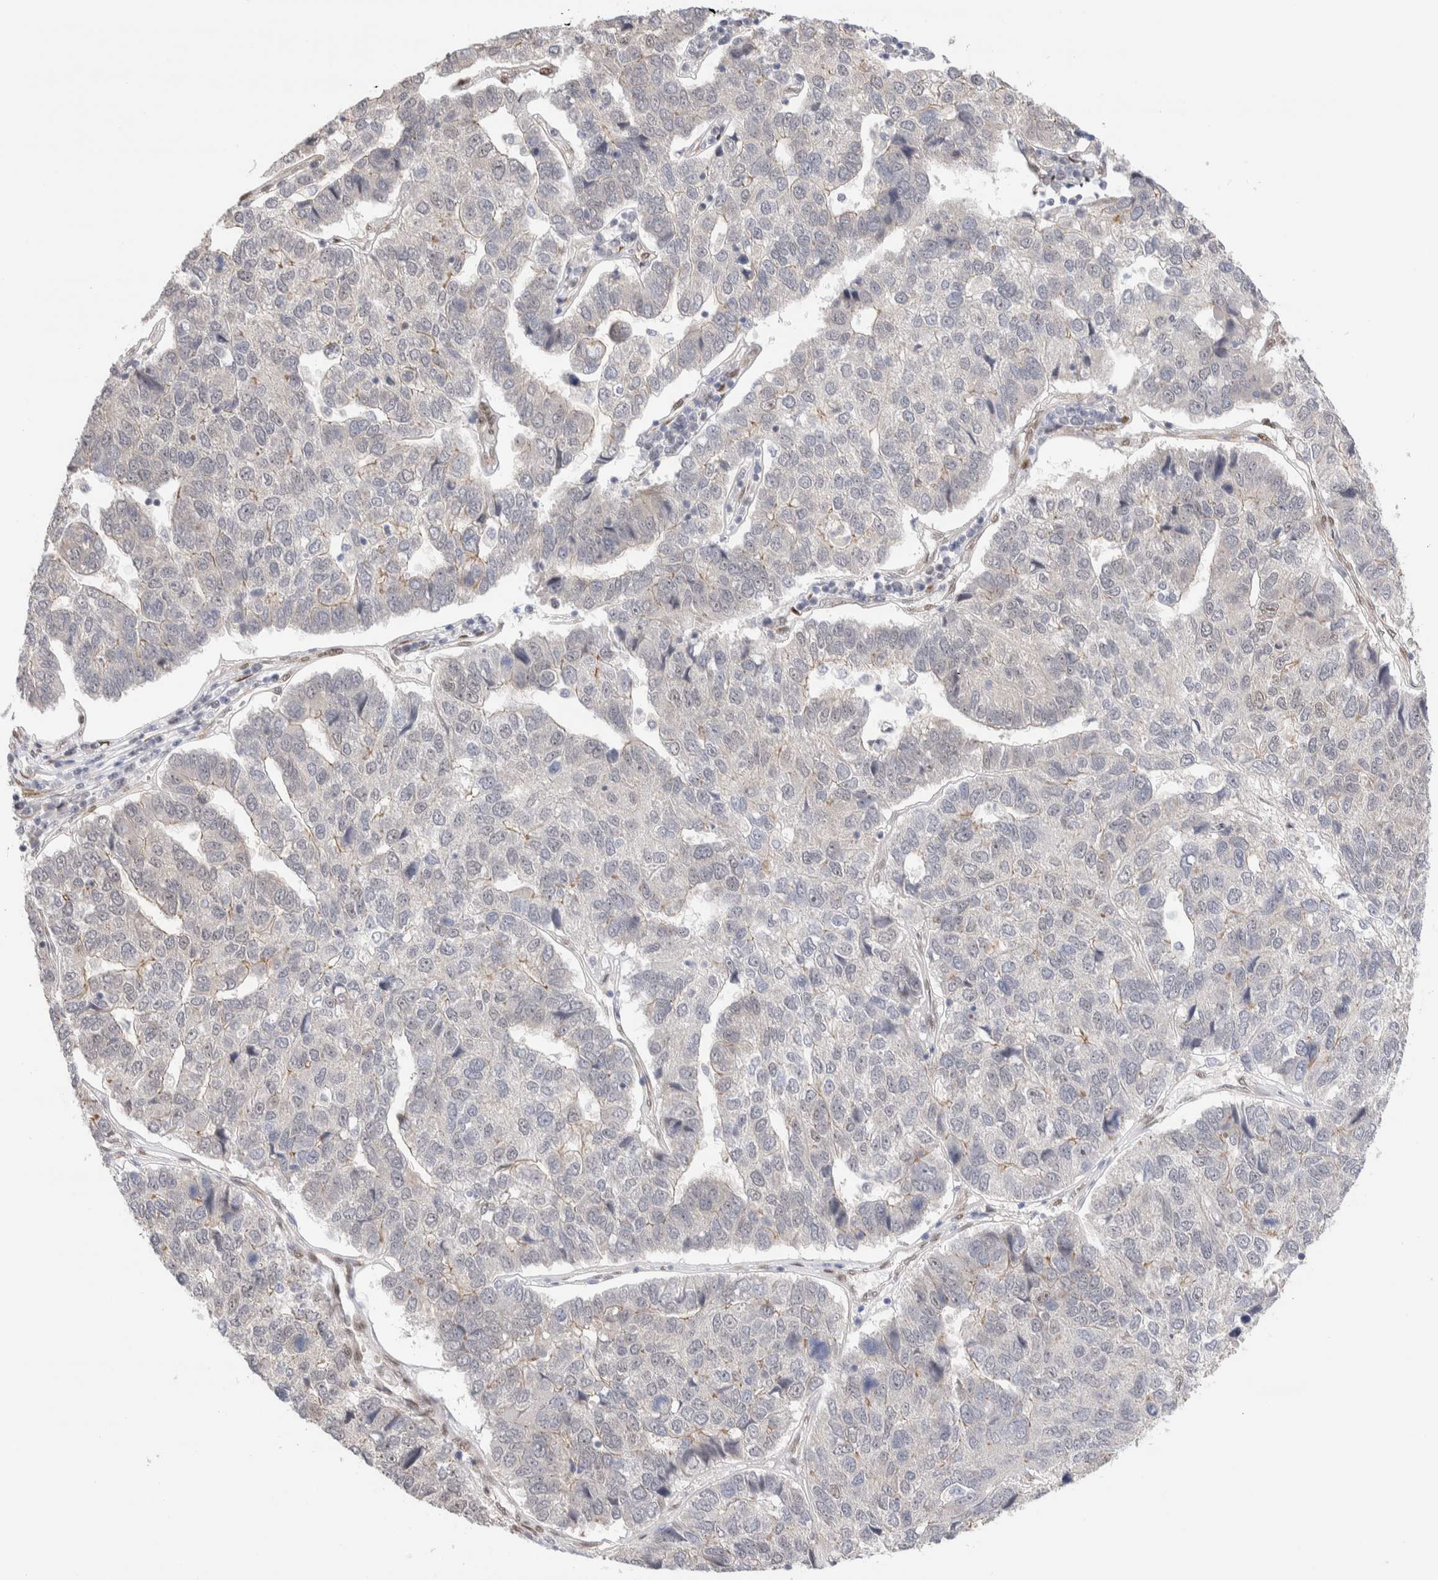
{"staining": {"intensity": "negative", "quantity": "none", "location": "none"}, "tissue": "pancreatic cancer", "cell_type": "Tumor cells", "image_type": "cancer", "snomed": [{"axis": "morphology", "description": "Adenocarcinoma, NOS"}, {"axis": "topography", "description": "Pancreas"}], "caption": "A photomicrograph of human pancreatic adenocarcinoma is negative for staining in tumor cells.", "gene": "NSMAF", "patient": {"sex": "female", "age": 61}}